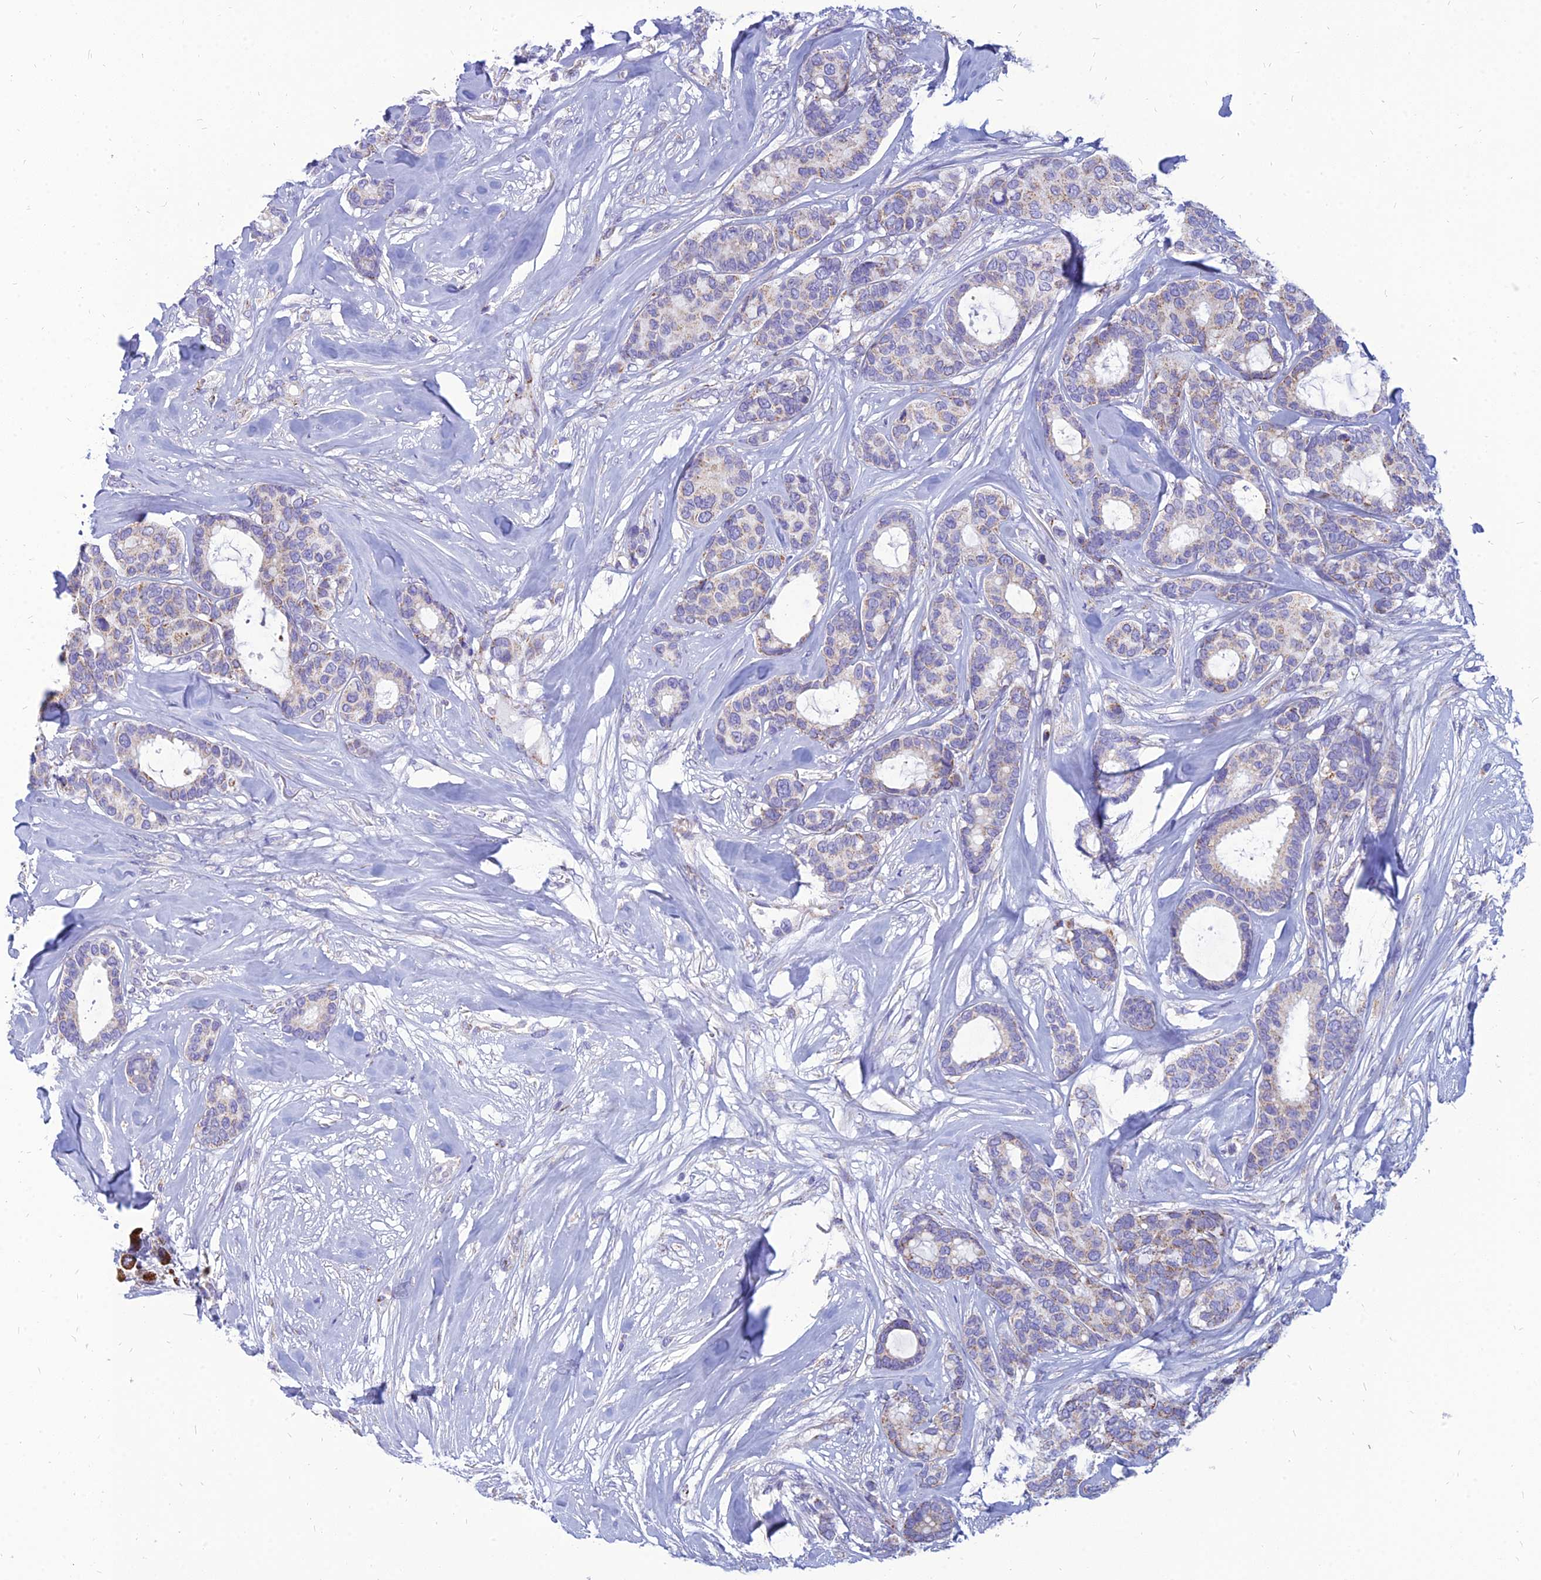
{"staining": {"intensity": "moderate", "quantity": "25%-75%", "location": "cytoplasmic/membranous"}, "tissue": "breast cancer", "cell_type": "Tumor cells", "image_type": "cancer", "snomed": [{"axis": "morphology", "description": "Duct carcinoma"}, {"axis": "topography", "description": "Breast"}], "caption": "Immunohistochemistry (IHC) histopathology image of neoplastic tissue: human breast invasive ductal carcinoma stained using immunohistochemistry reveals medium levels of moderate protein expression localized specifically in the cytoplasmic/membranous of tumor cells, appearing as a cytoplasmic/membranous brown color.", "gene": "PACC1", "patient": {"sex": "female", "age": 87}}